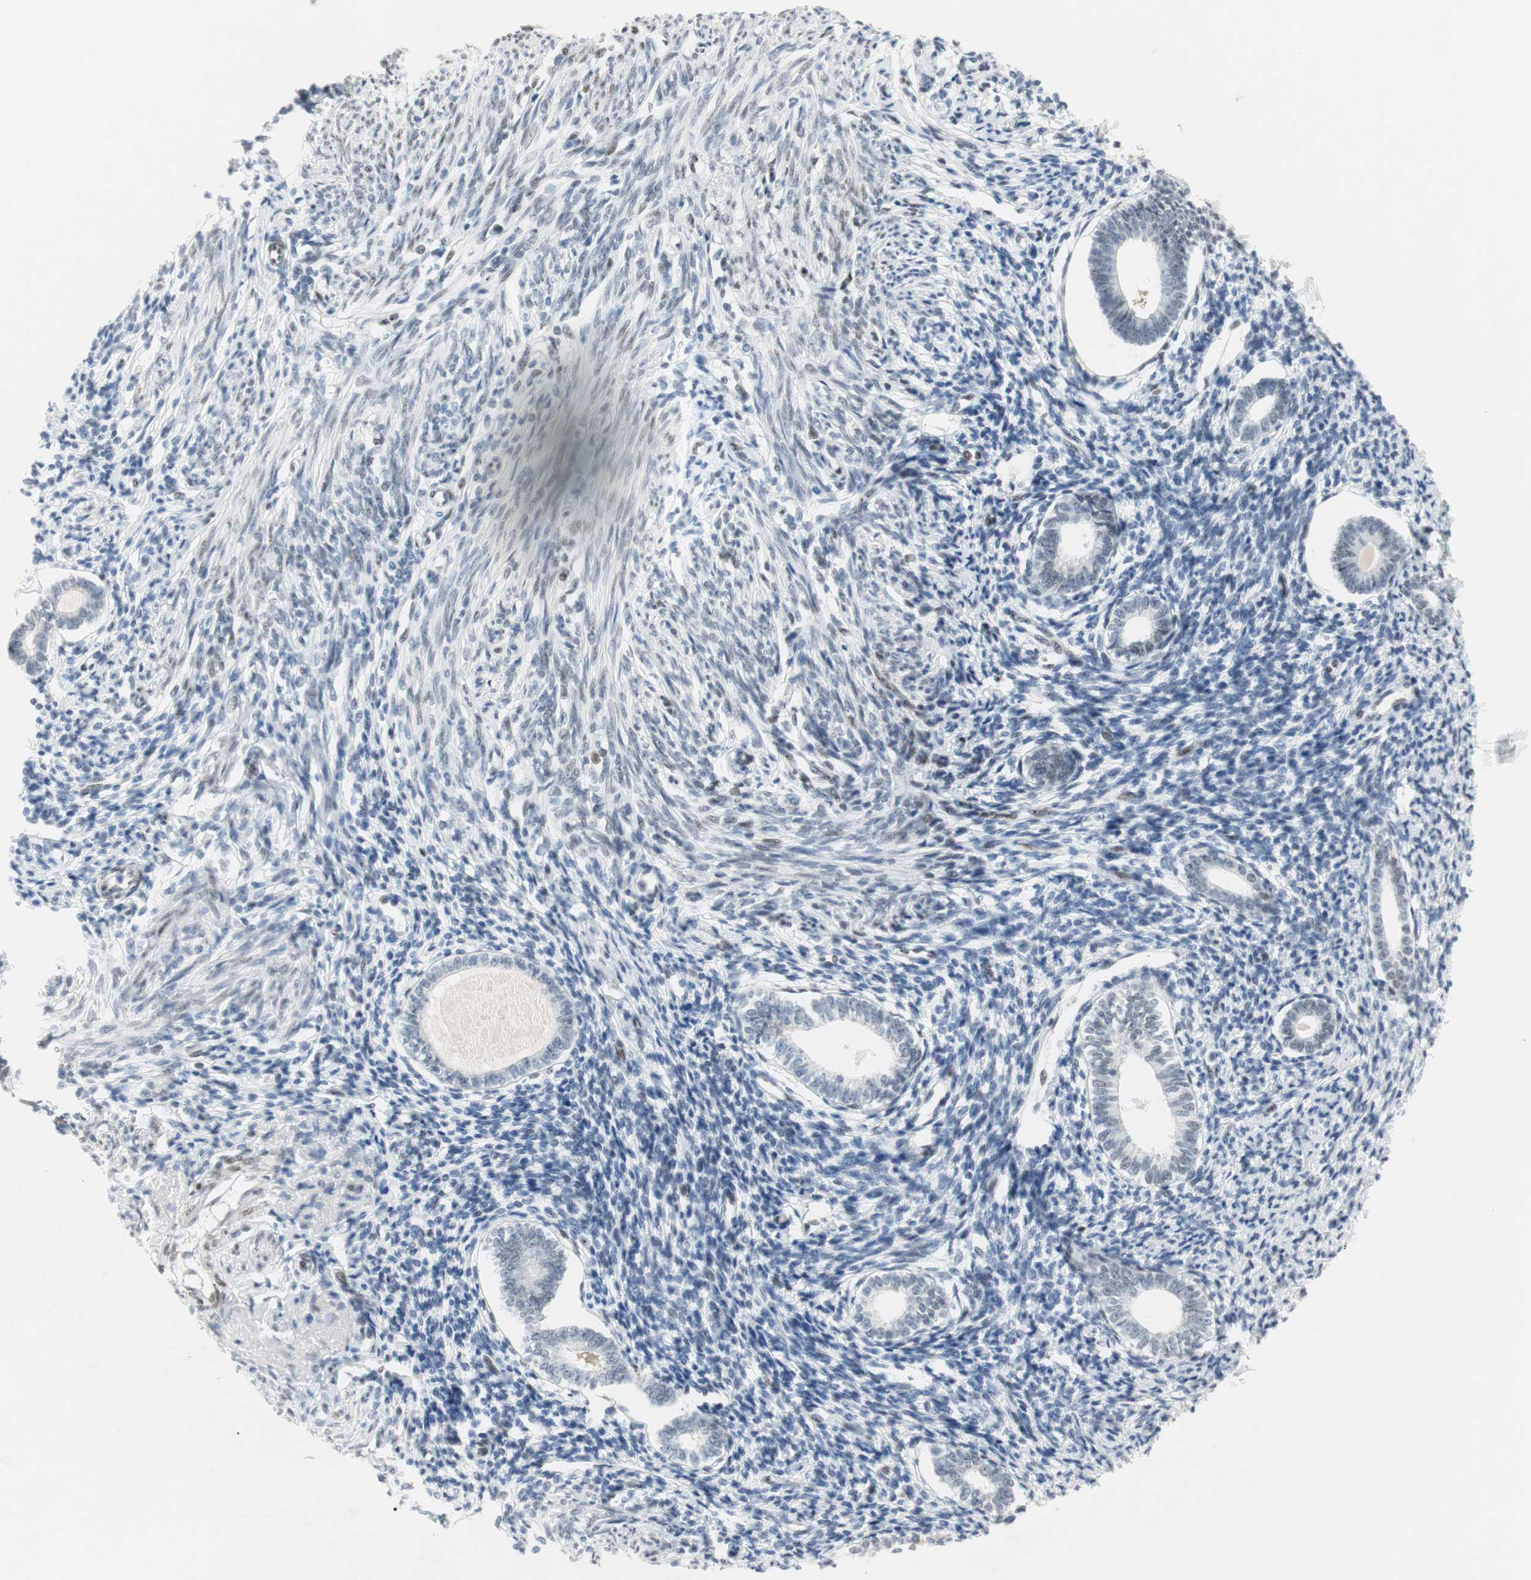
{"staining": {"intensity": "moderate", "quantity": "25%-75%", "location": "nuclear"}, "tissue": "endometrium", "cell_type": "Cells in endometrial stroma", "image_type": "normal", "snomed": [{"axis": "morphology", "description": "Normal tissue, NOS"}, {"axis": "topography", "description": "Endometrium"}], "caption": "A histopathology image of endometrium stained for a protein displays moderate nuclear brown staining in cells in endometrial stroma.", "gene": "BMI1", "patient": {"sex": "female", "age": 71}}